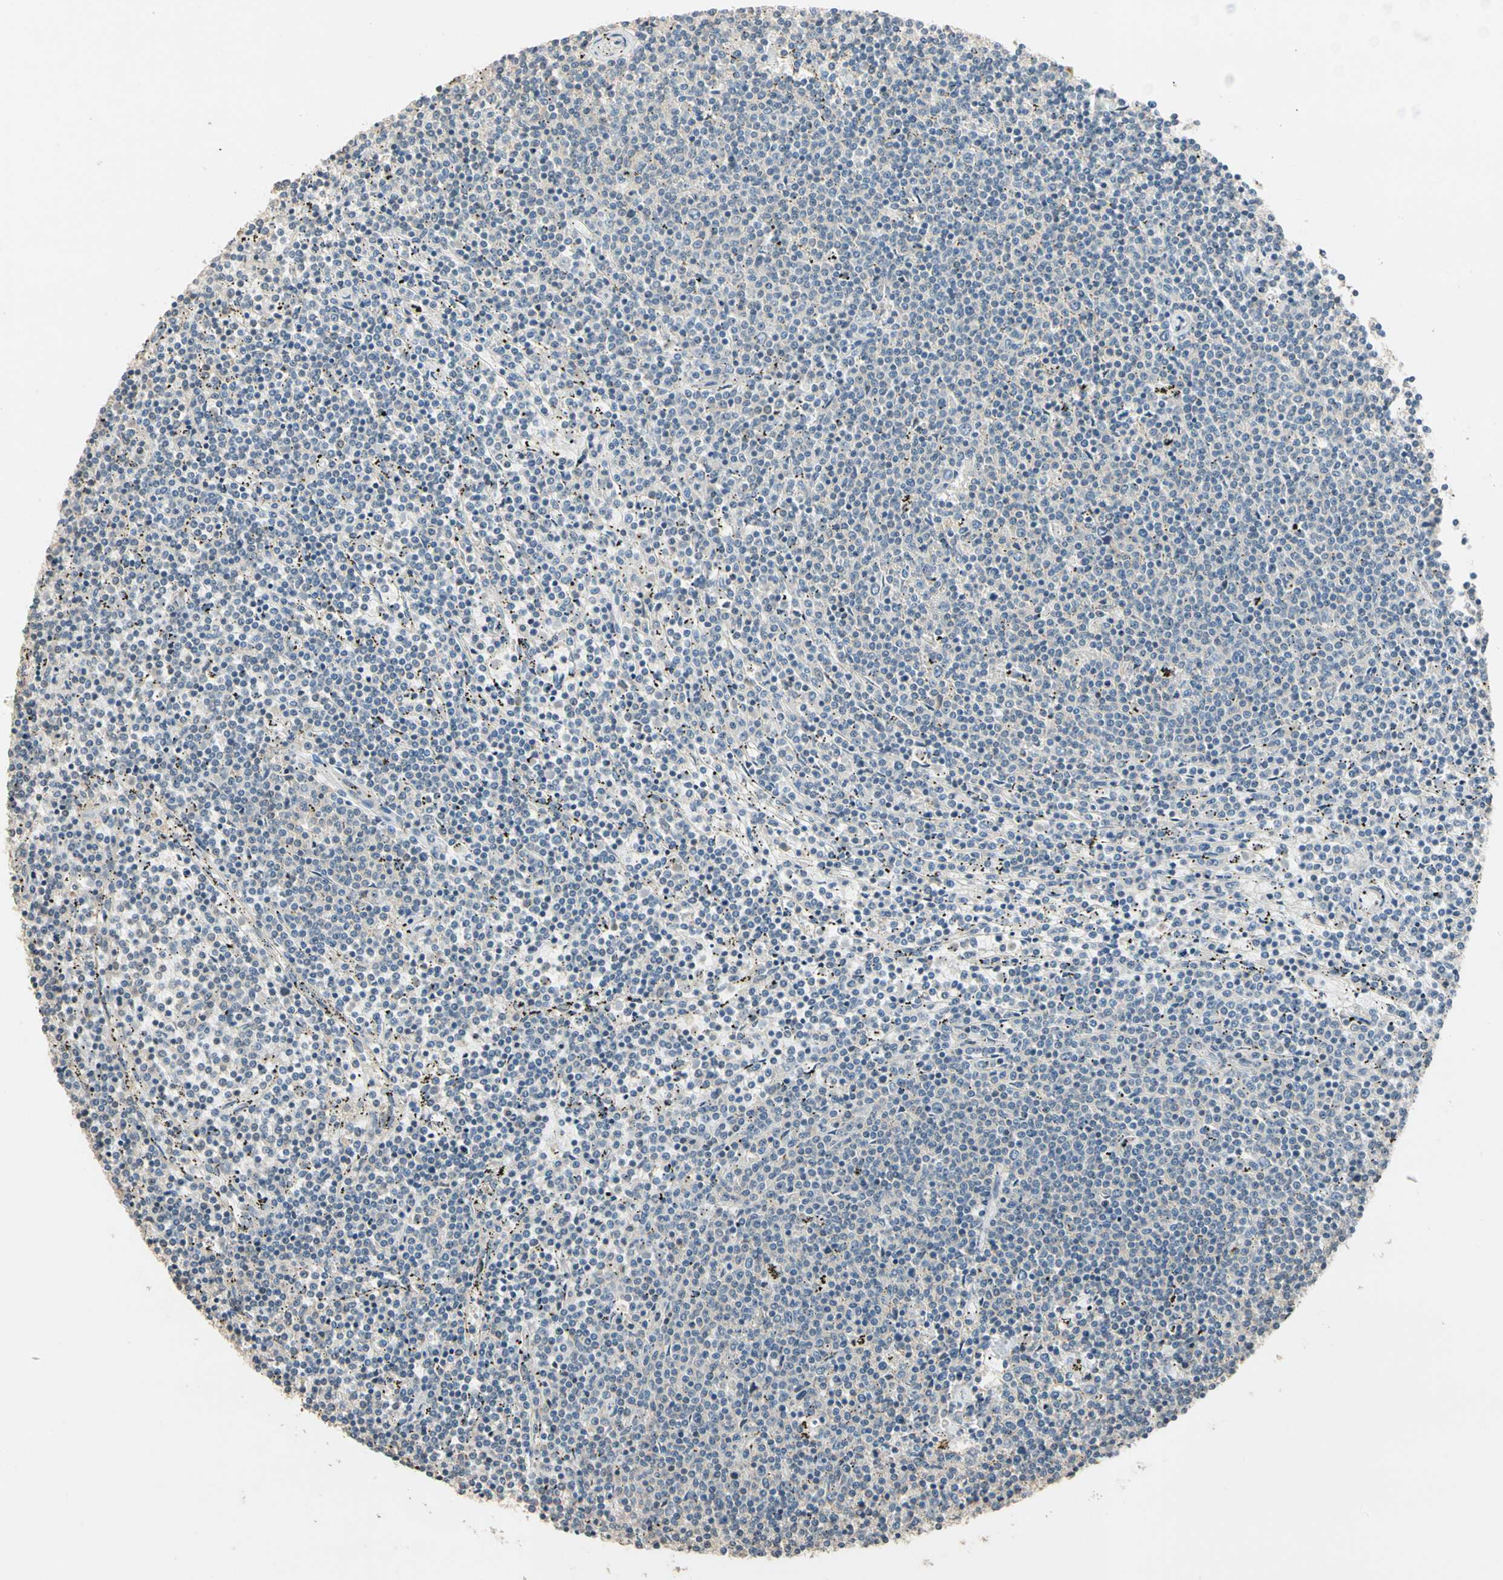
{"staining": {"intensity": "negative", "quantity": "none", "location": "none"}, "tissue": "lymphoma", "cell_type": "Tumor cells", "image_type": "cancer", "snomed": [{"axis": "morphology", "description": "Malignant lymphoma, non-Hodgkin's type, Low grade"}, {"axis": "topography", "description": "Spleen"}], "caption": "This is an immunohistochemistry image of human malignant lymphoma, non-Hodgkin's type (low-grade). There is no staining in tumor cells.", "gene": "MAP3K7", "patient": {"sex": "female", "age": 50}}